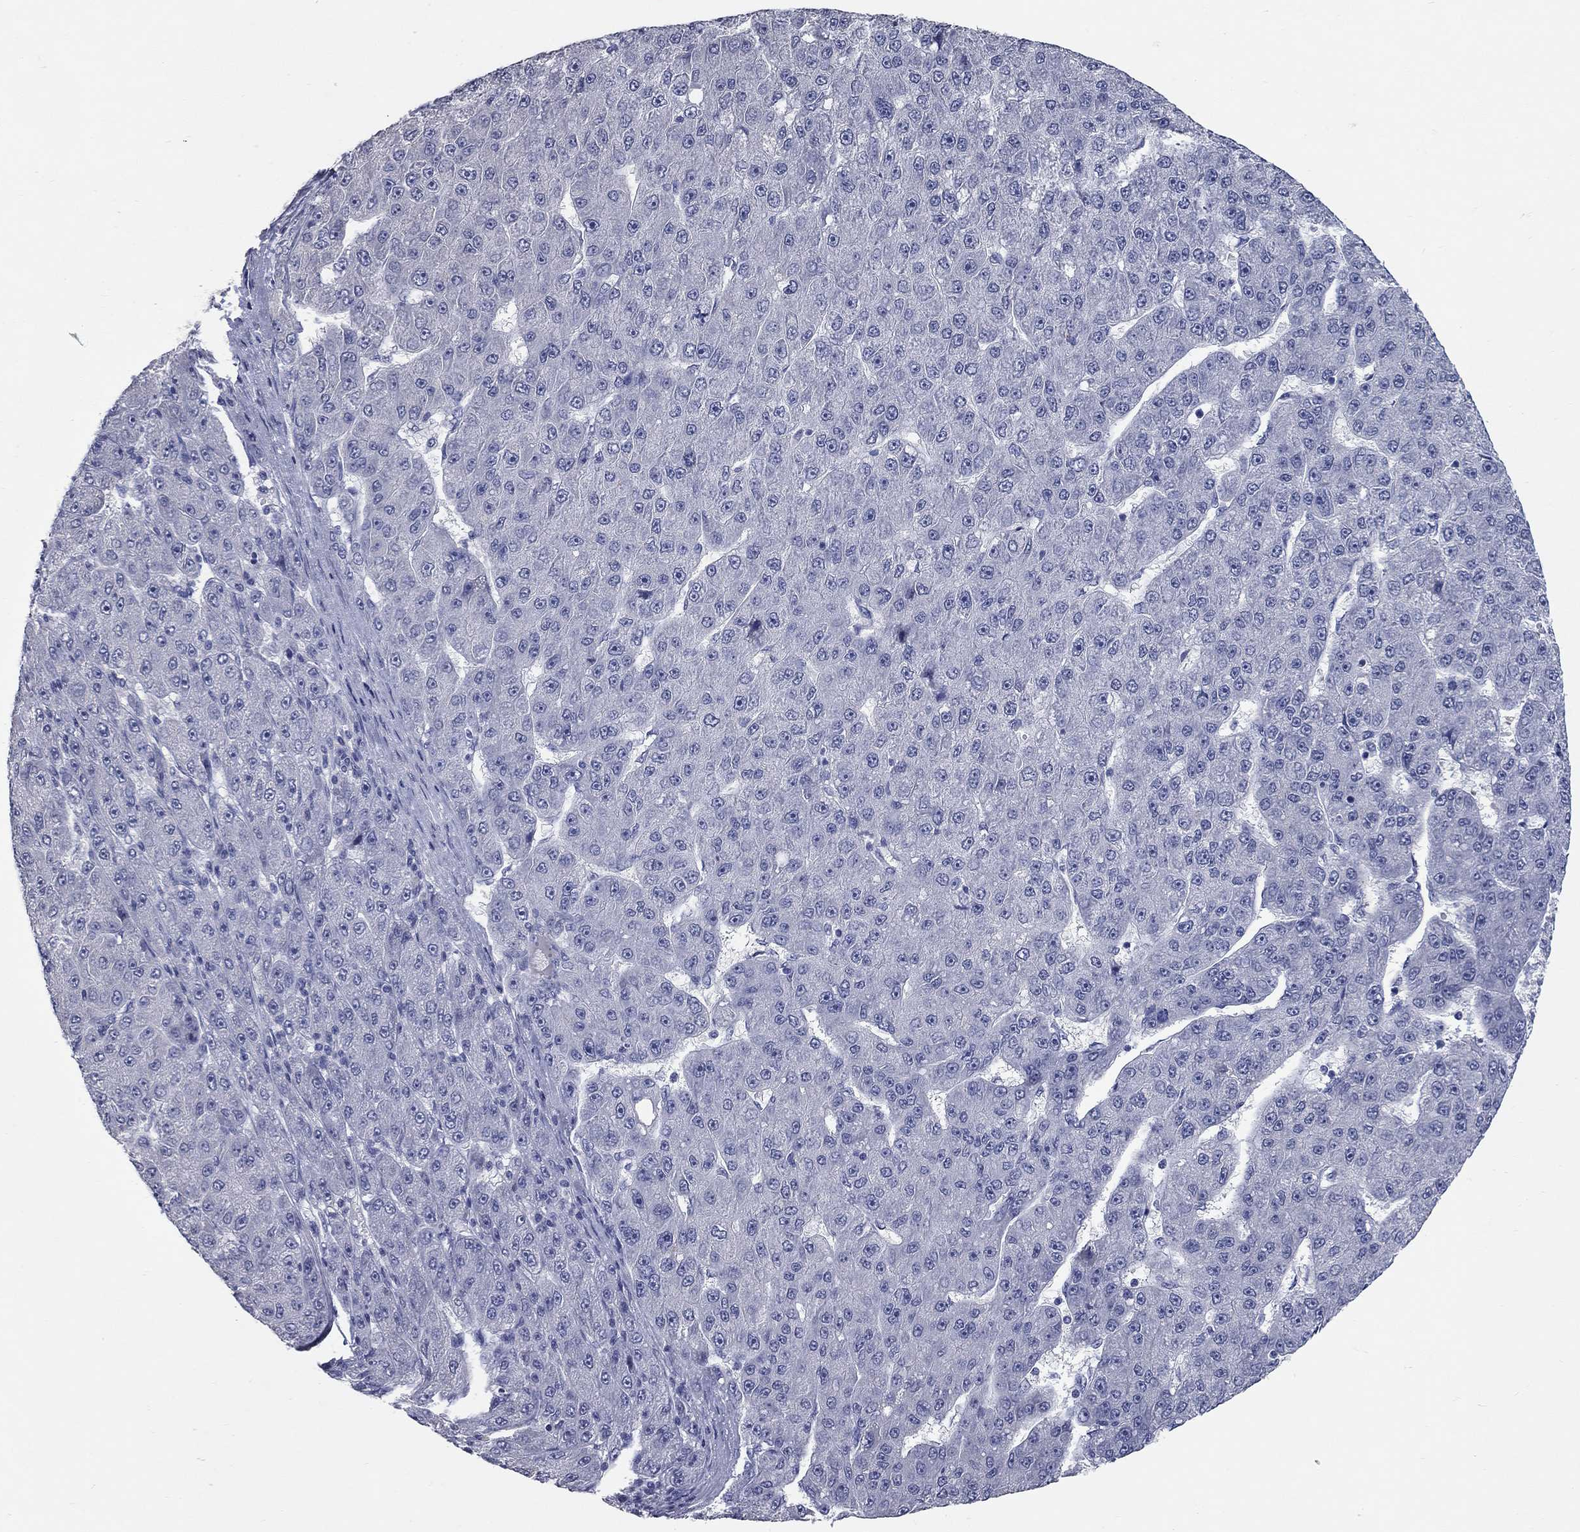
{"staining": {"intensity": "negative", "quantity": "none", "location": "none"}, "tissue": "liver cancer", "cell_type": "Tumor cells", "image_type": "cancer", "snomed": [{"axis": "morphology", "description": "Carcinoma, Hepatocellular, NOS"}, {"axis": "topography", "description": "Liver"}], "caption": "DAB (3,3'-diaminobenzidine) immunohistochemical staining of human liver cancer (hepatocellular carcinoma) displays no significant staining in tumor cells.", "gene": "SYT12", "patient": {"sex": "male", "age": 67}}